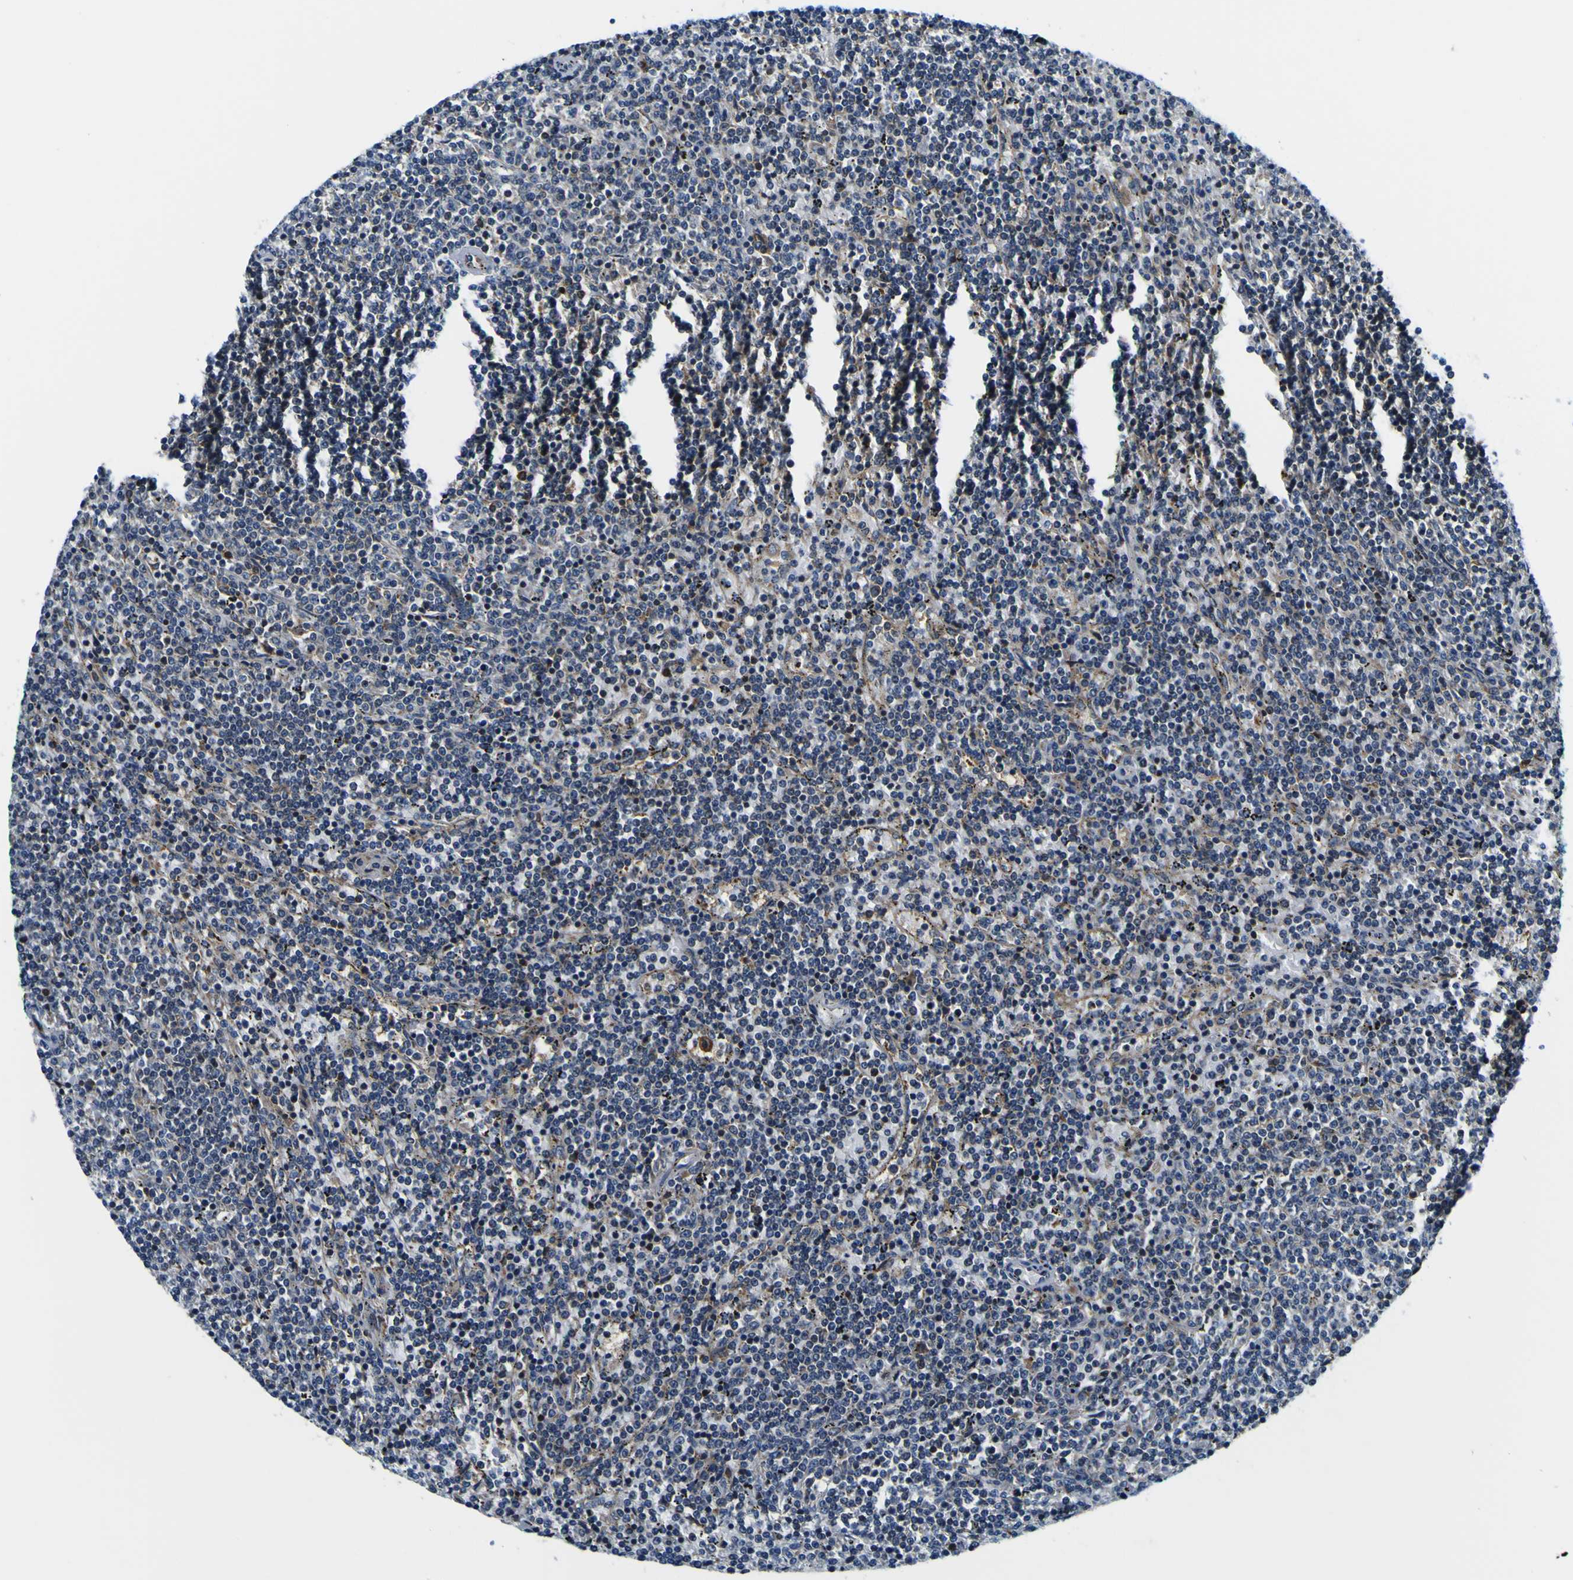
{"staining": {"intensity": "weak", "quantity": "<25%", "location": "cytoplasmic/membranous"}, "tissue": "lymphoma", "cell_type": "Tumor cells", "image_type": "cancer", "snomed": [{"axis": "morphology", "description": "Malignant lymphoma, non-Hodgkin's type, Low grade"}, {"axis": "topography", "description": "Spleen"}], "caption": "This is a image of immunohistochemistry staining of malignant lymphoma, non-Hodgkin's type (low-grade), which shows no staining in tumor cells. (Immunohistochemistry (ihc), brightfield microscopy, high magnification).", "gene": "NLRP3", "patient": {"sex": "female", "age": 50}}